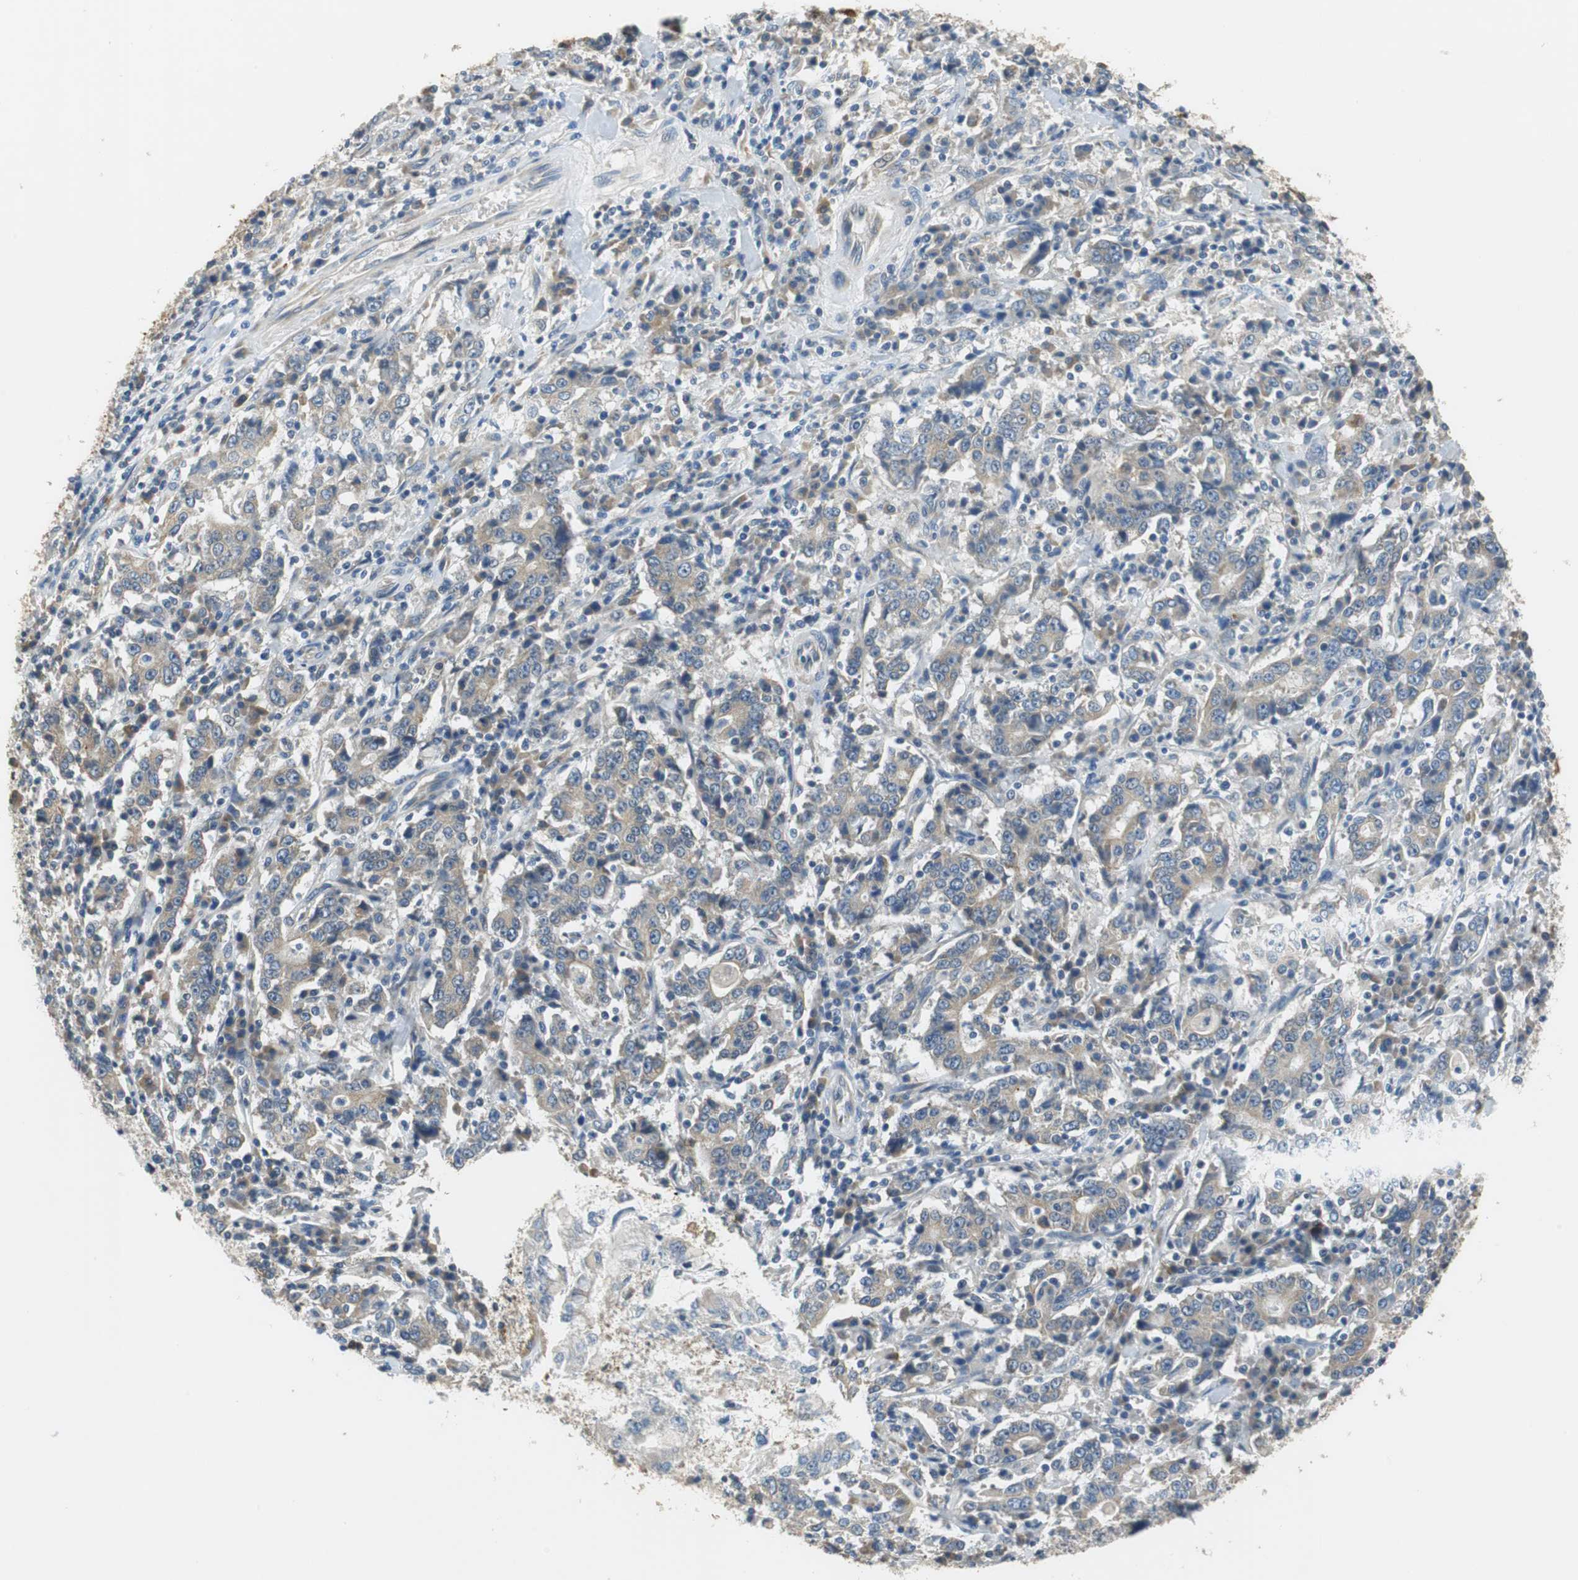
{"staining": {"intensity": "weak", "quantity": ">75%", "location": "cytoplasmic/membranous"}, "tissue": "stomach cancer", "cell_type": "Tumor cells", "image_type": "cancer", "snomed": [{"axis": "morphology", "description": "Normal tissue, NOS"}, {"axis": "morphology", "description": "Adenocarcinoma, NOS"}, {"axis": "topography", "description": "Stomach, upper"}, {"axis": "topography", "description": "Stomach"}], "caption": "Stomach adenocarcinoma stained for a protein demonstrates weak cytoplasmic/membranous positivity in tumor cells.", "gene": "FADS2", "patient": {"sex": "male", "age": 59}}